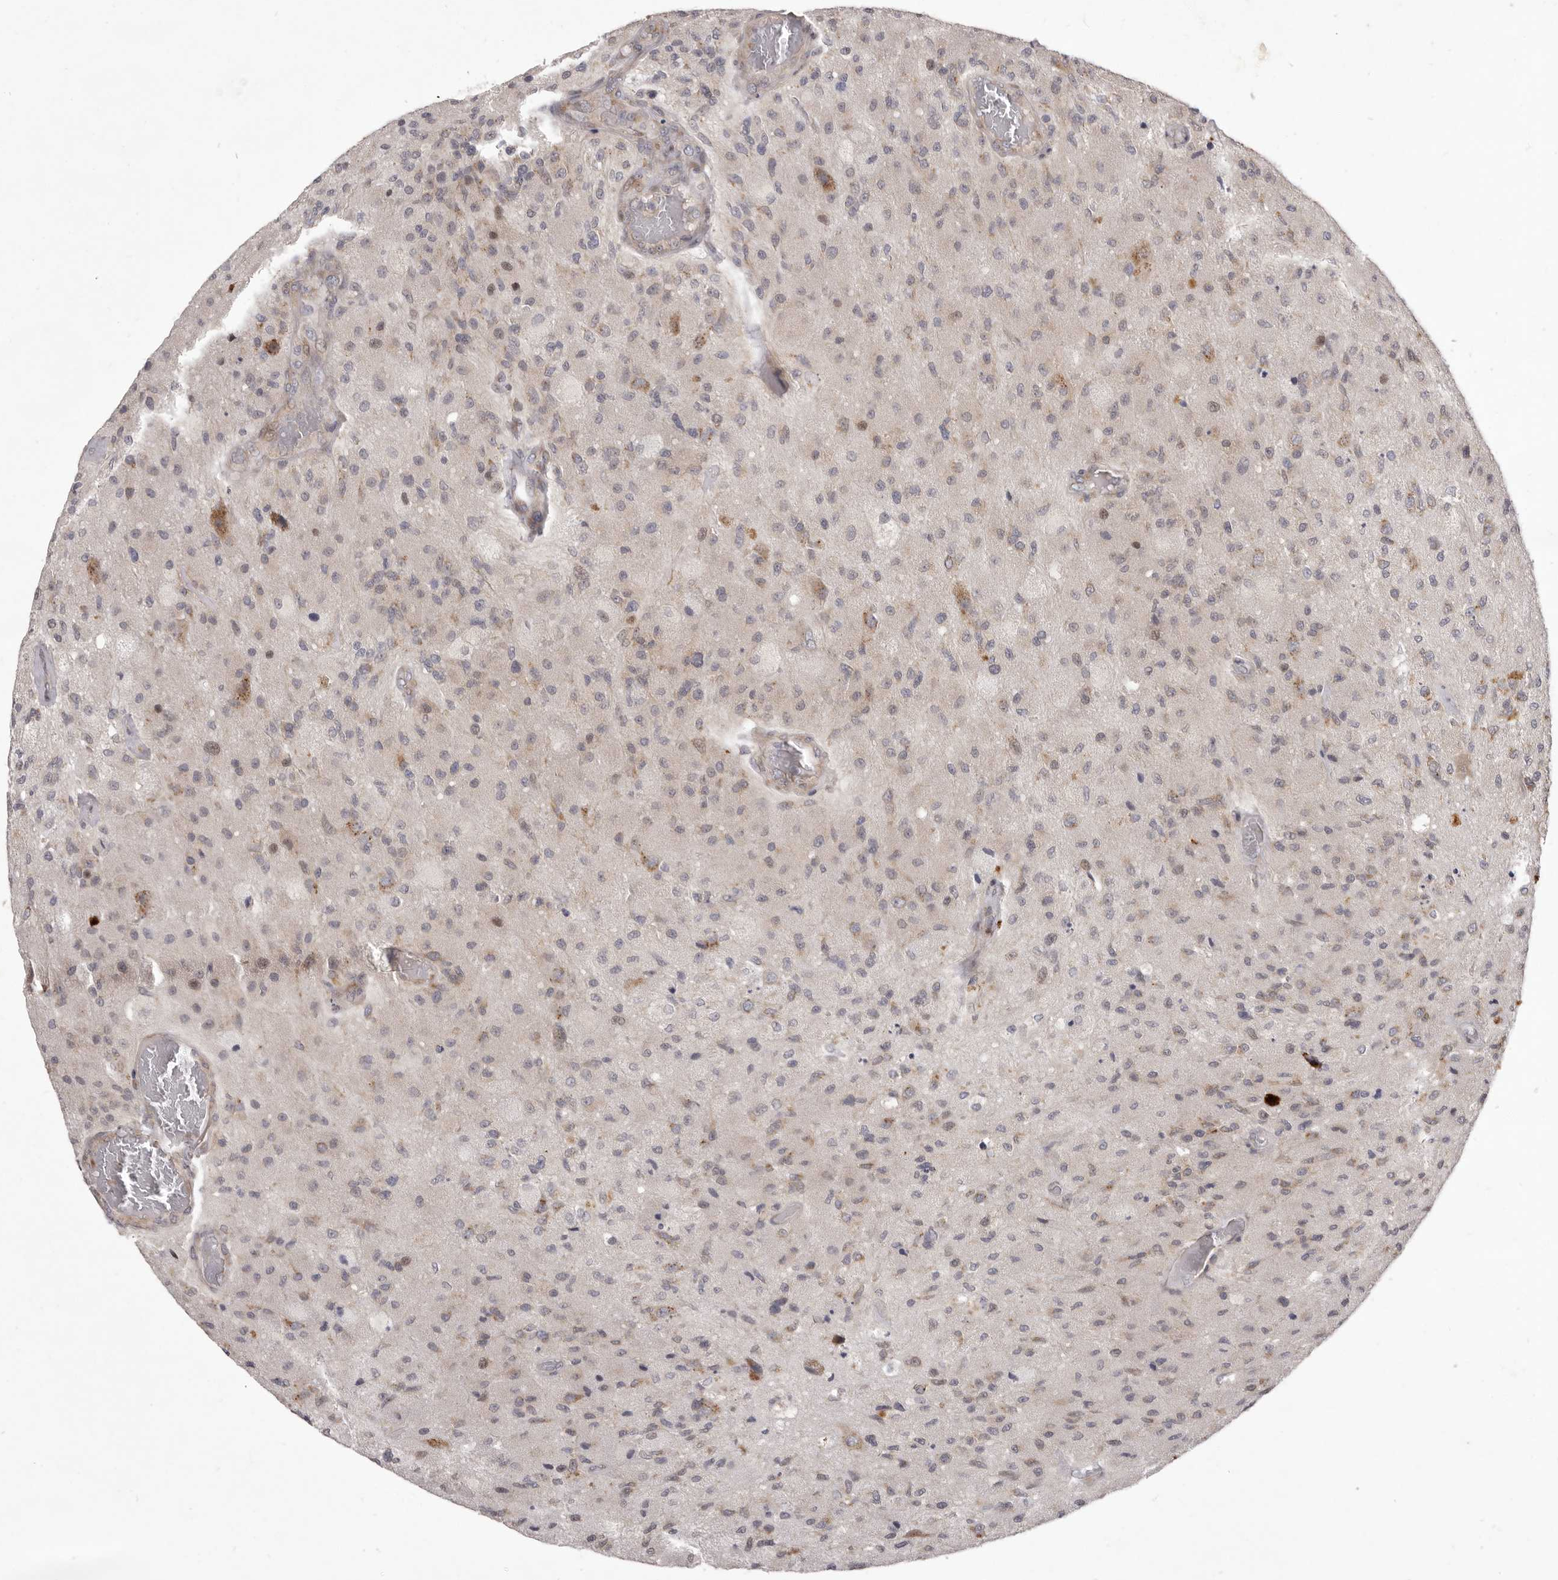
{"staining": {"intensity": "negative", "quantity": "none", "location": "none"}, "tissue": "glioma", "cell_type": "Tumor cells", "image_type": "cancer", "snomed": [{"axis": "morphology", "description": "Normal tissue, NOS"}, {"axis": "morphology", "description": "Glioma, malignant, High grade"}, {"axis": "topography", "description": "Cerebral cortex"}], "caption": "A histopathology image of high-grade glioma (malignant) stained for a protein displays no brown staining in tumor cells.", "gene": "TBC1D8B", "patient": {"sex": "male", "age": 77}}